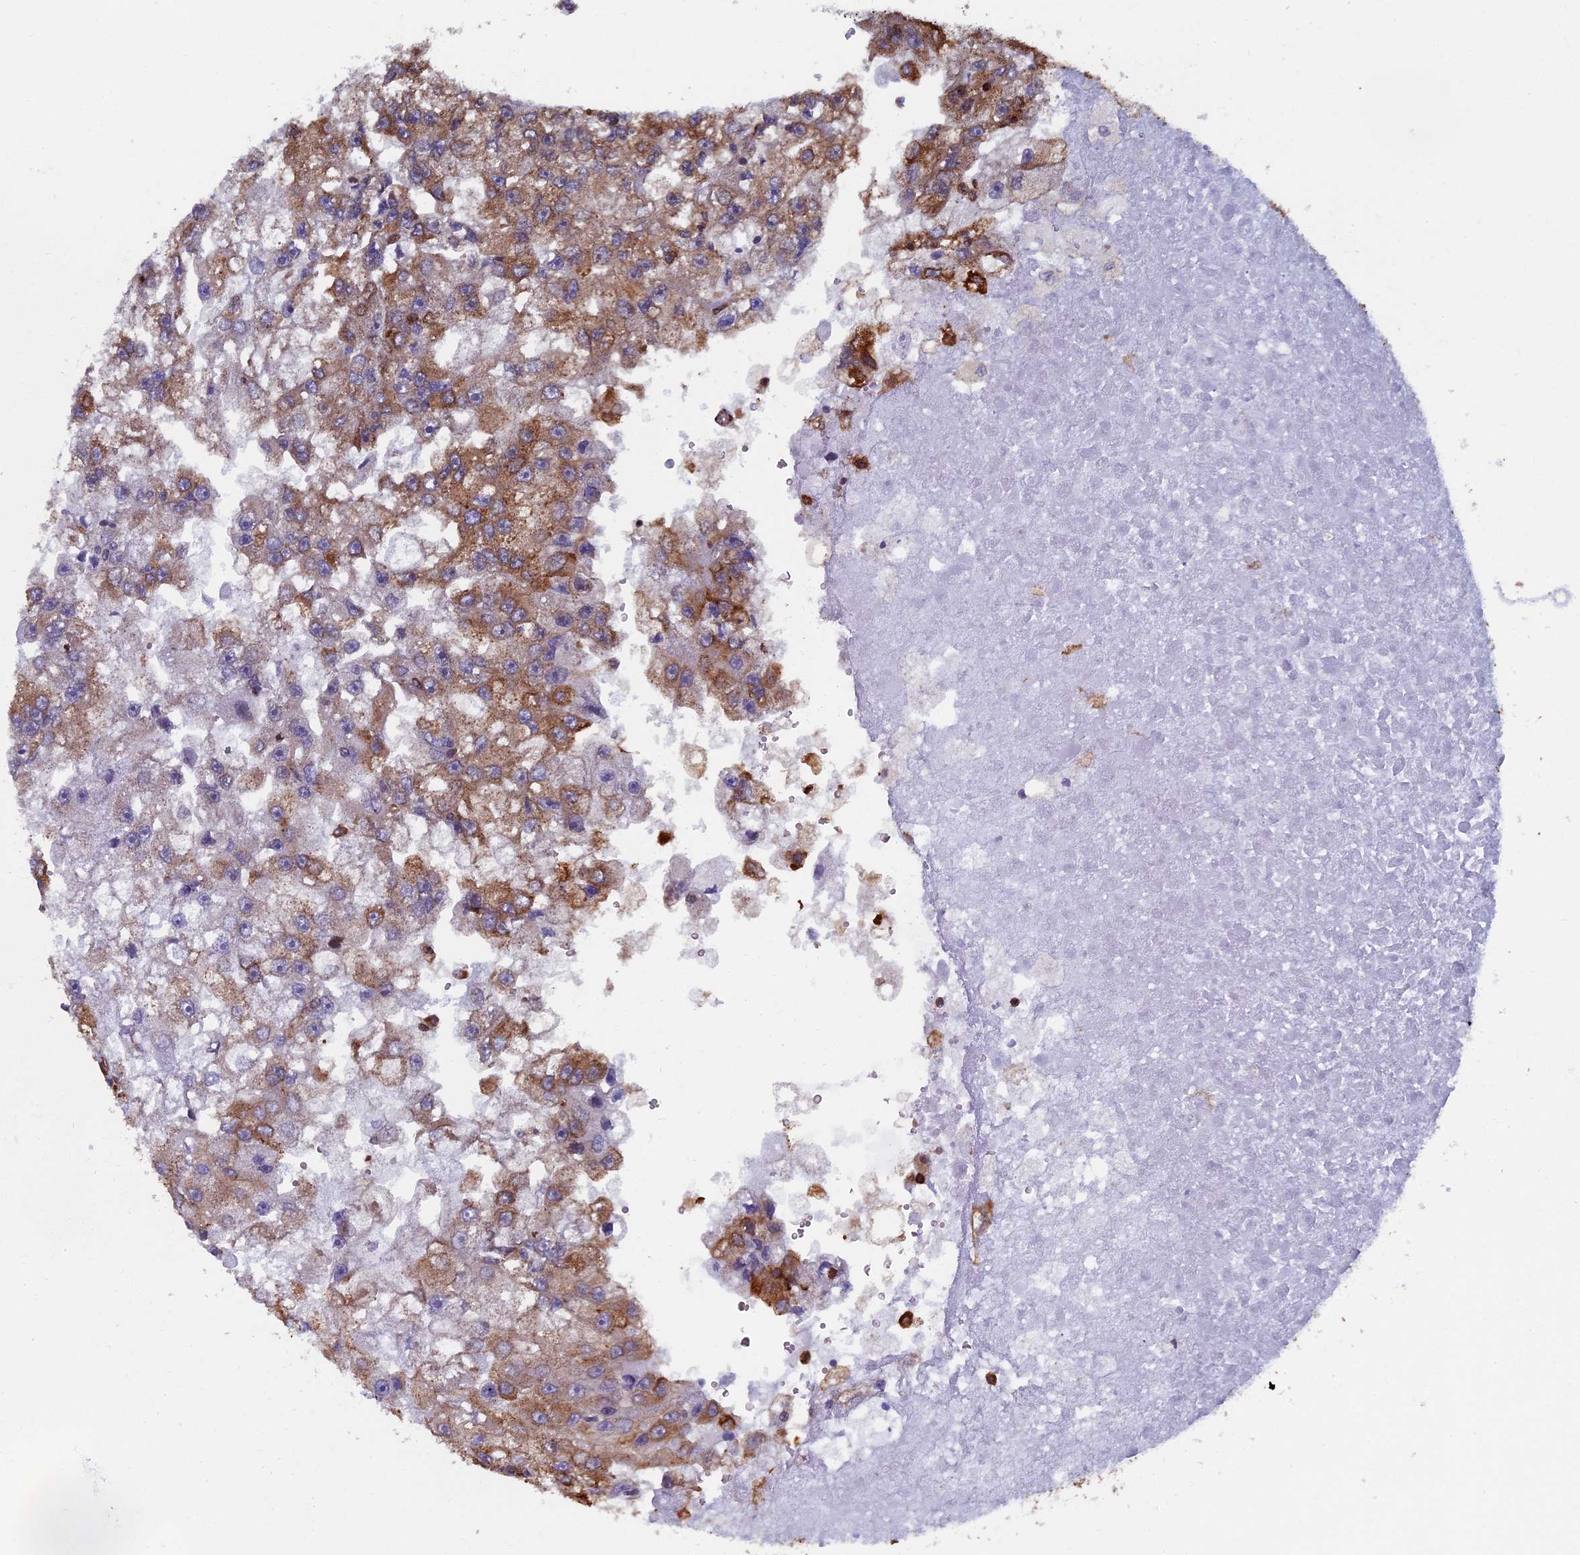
{"staining": {"intensity": "moderate", "quantity": ">75%", "location": "cytoplasmic/membranous"}, "tissue": "renal cancer", "cell_type": "Tumor cells", "image_type": "cancer", "snomed": [{"axis": "morphology", "description": "Adenocarcinoma, NOS"}, {"axis": "topography", "description": "Kidney"}], "caption": "A medium amount of moderate cytoplasmic/membranous expression is appreciated in approximately >75% of tumor cells in renal cancer tissue.", "gene": "YBX1", "patient": {"sex": "male", "age": 63}}